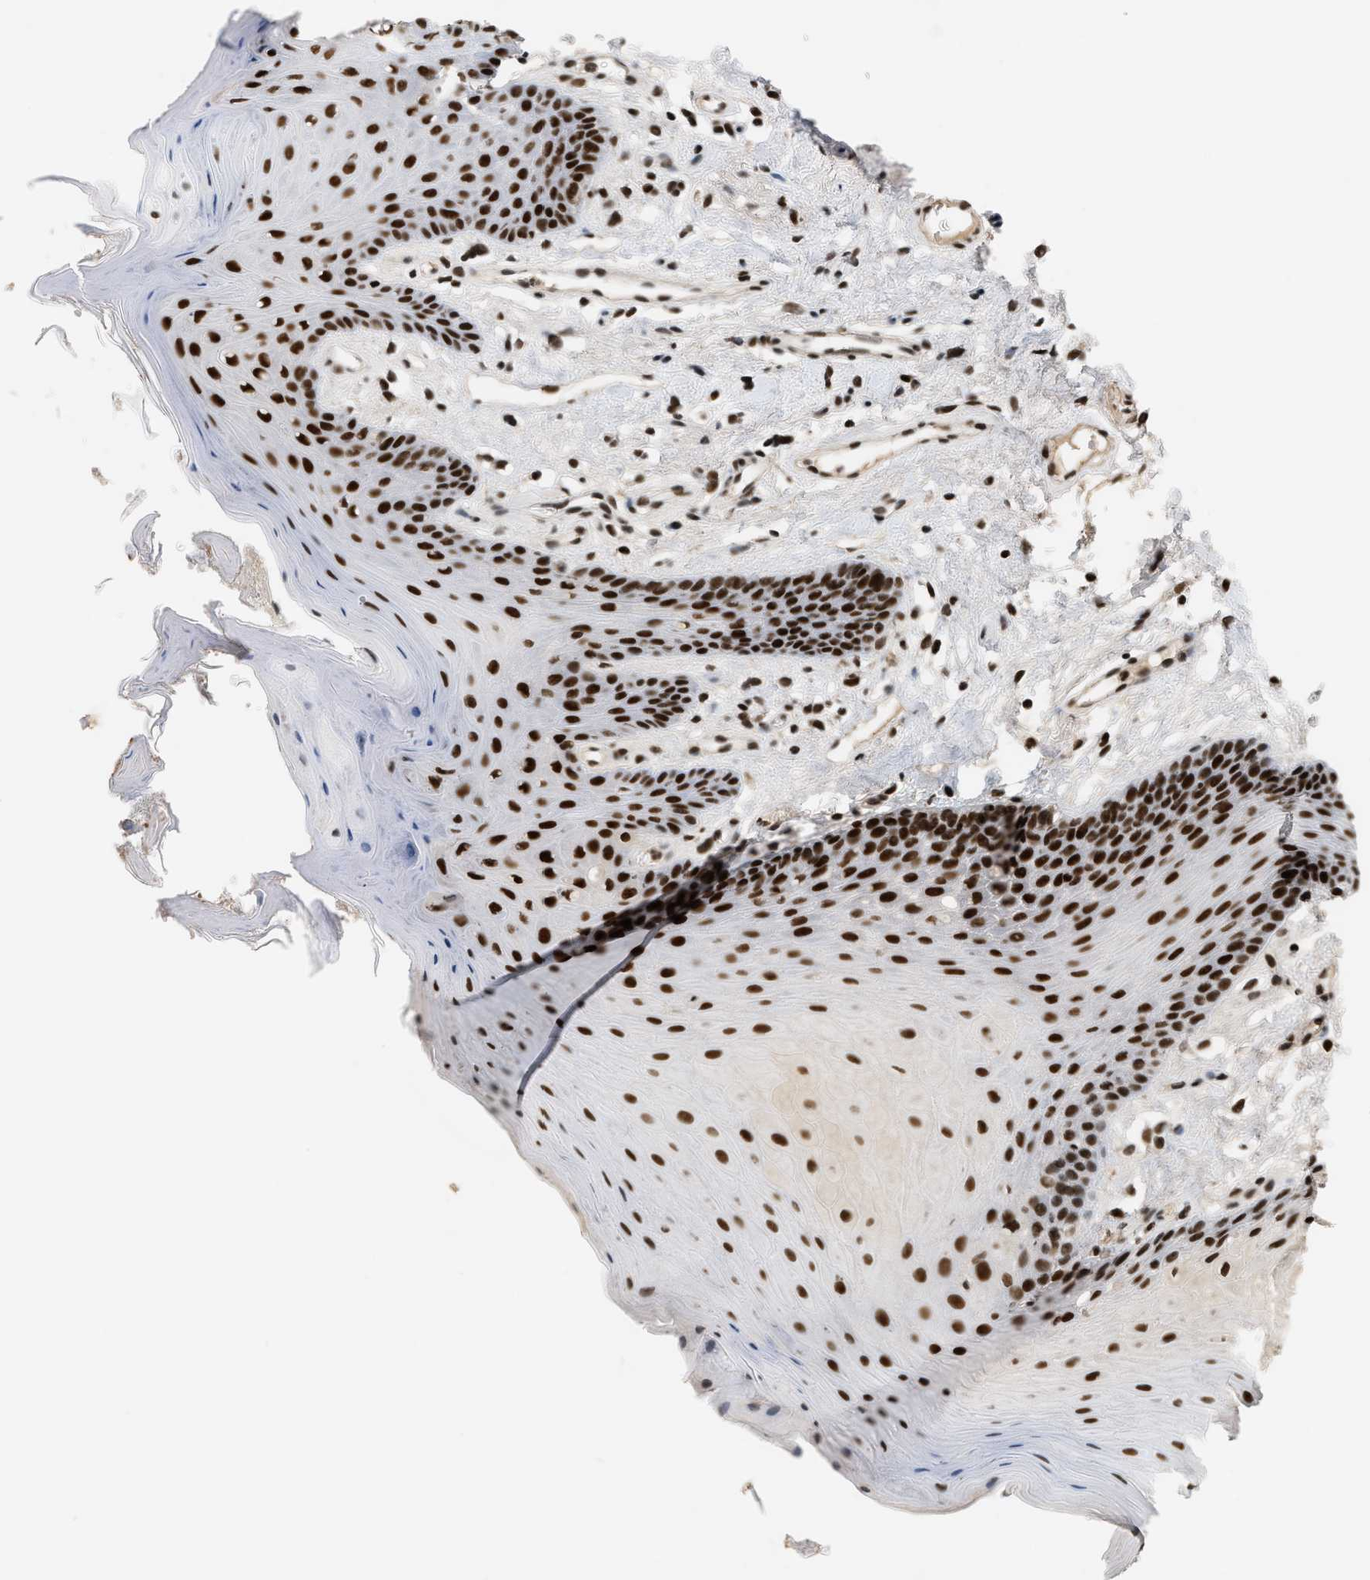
{"staining": {"intensity": "strong", "quantity": ">75%", "location": "nuclear"}, "tissue": "oral mucosa", "cell_type": "Squamous epithelial cells", "image_type": "normal", "snomed": [{"axis": "morphology", "description": "Normal tissue, NOS"}, {"axis": "morphology", "description": "Squamous cell carcinoma, NOS"}, {"axis": "topography", "description": "Oral tissue"}, {"axis": "topography", "description": "Head-Neck"}], "caption": "Oral mucosa stained with a brown dye shows strong nuclear positive positivity in about >75% of squamous epithelial cells.", "gene": "SMARCB1", "patient": {"sex": "male", "age": 71}}